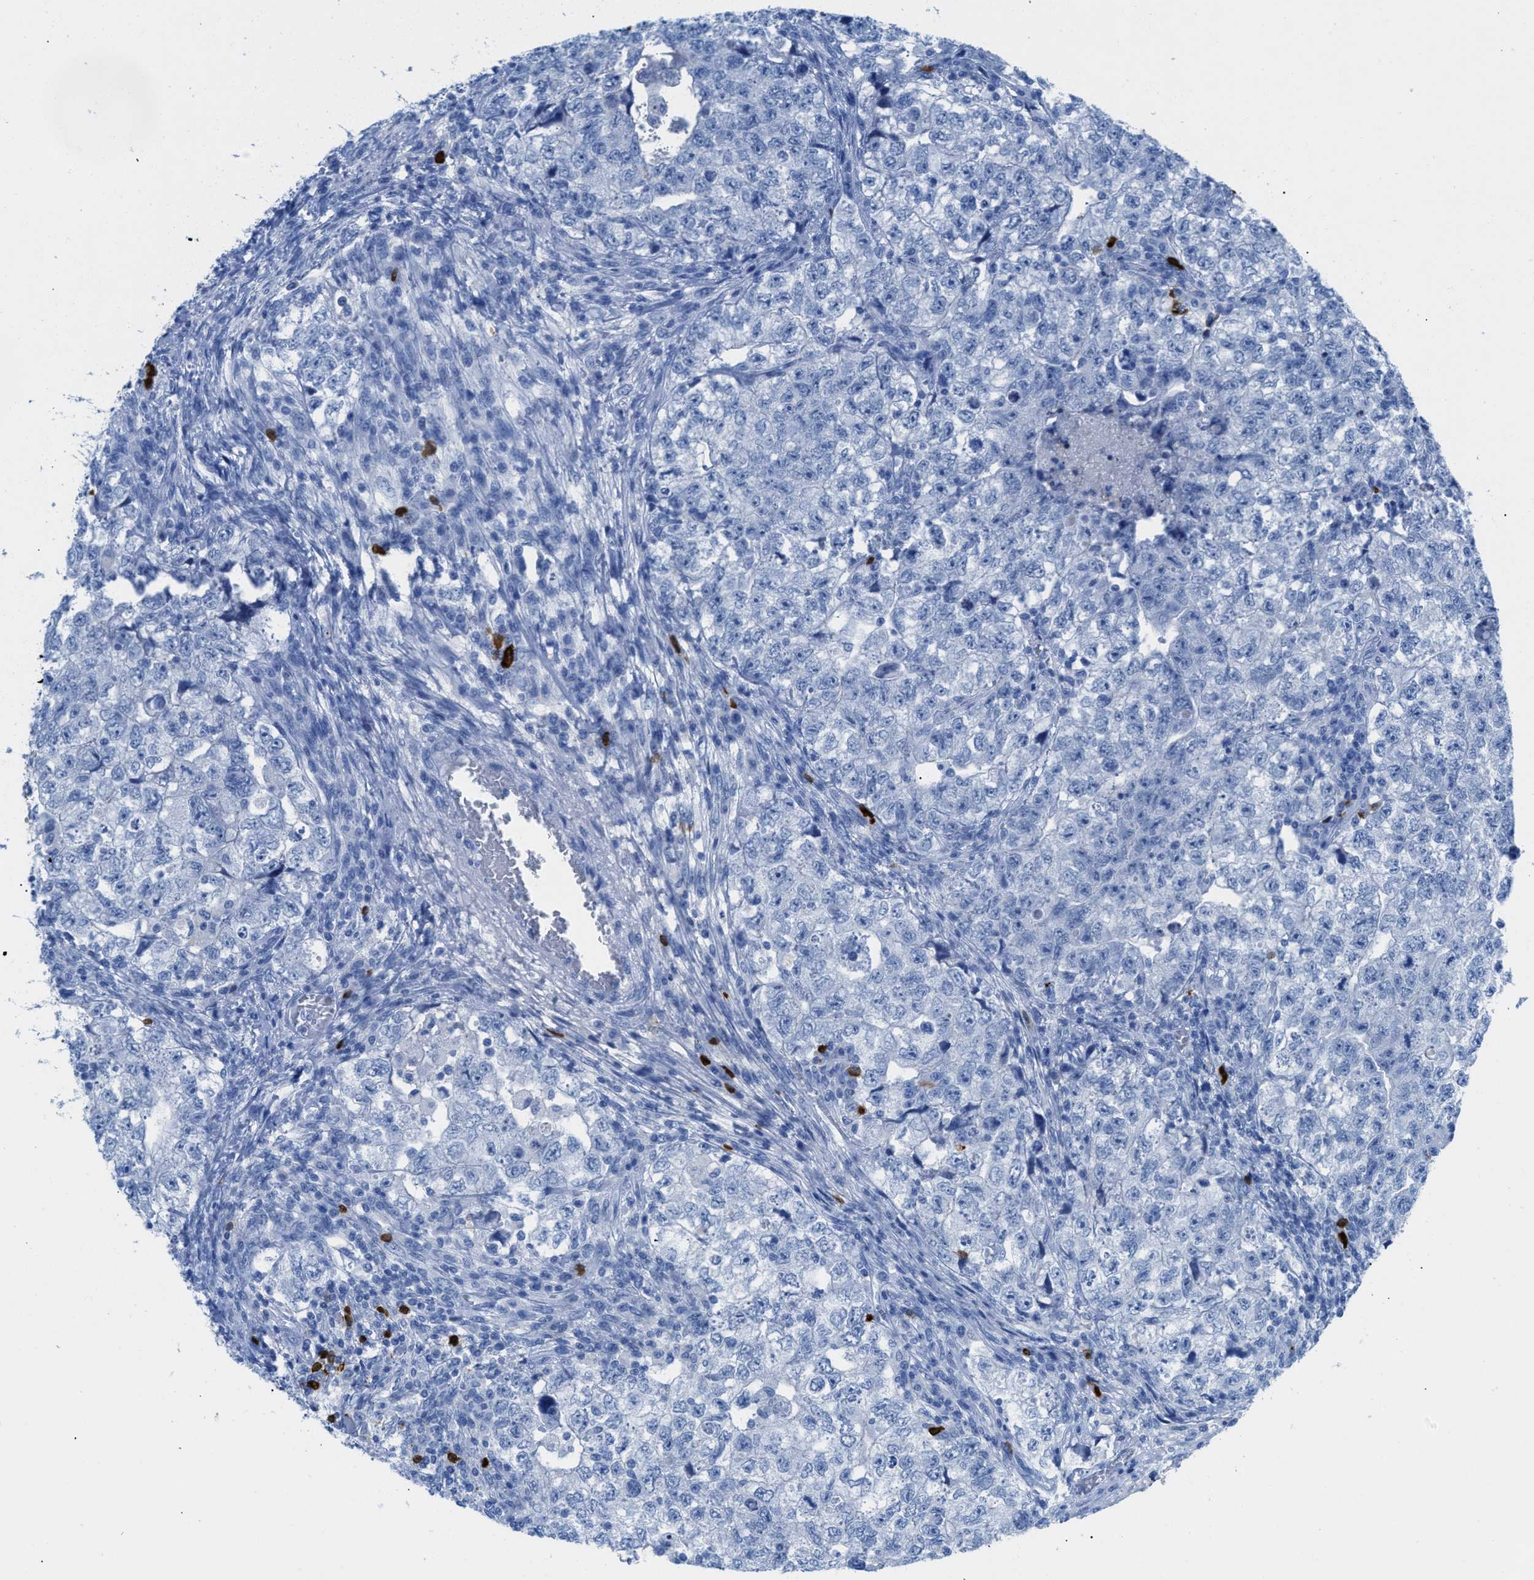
{"staining": {"intensity": "negative", "quantity": "none", "location": "none"}, "tissue": "testis cancer", "cell_type": "Tumor cells", "image_type": "cancer", "snomed": [{"axis": "morphology", "description": "Carcinoma, Embryonal, NOS"}, {"axis": "topography", "description": "Testis"}], "caption": "A high-resolution histopathology image shows IHC staining of testis cancer (embryonal carcinoma), which demonstrates no significant staining in tumor cells.", "gene": "TCL1A", "patient": {"sex": "male", "age": 36}}